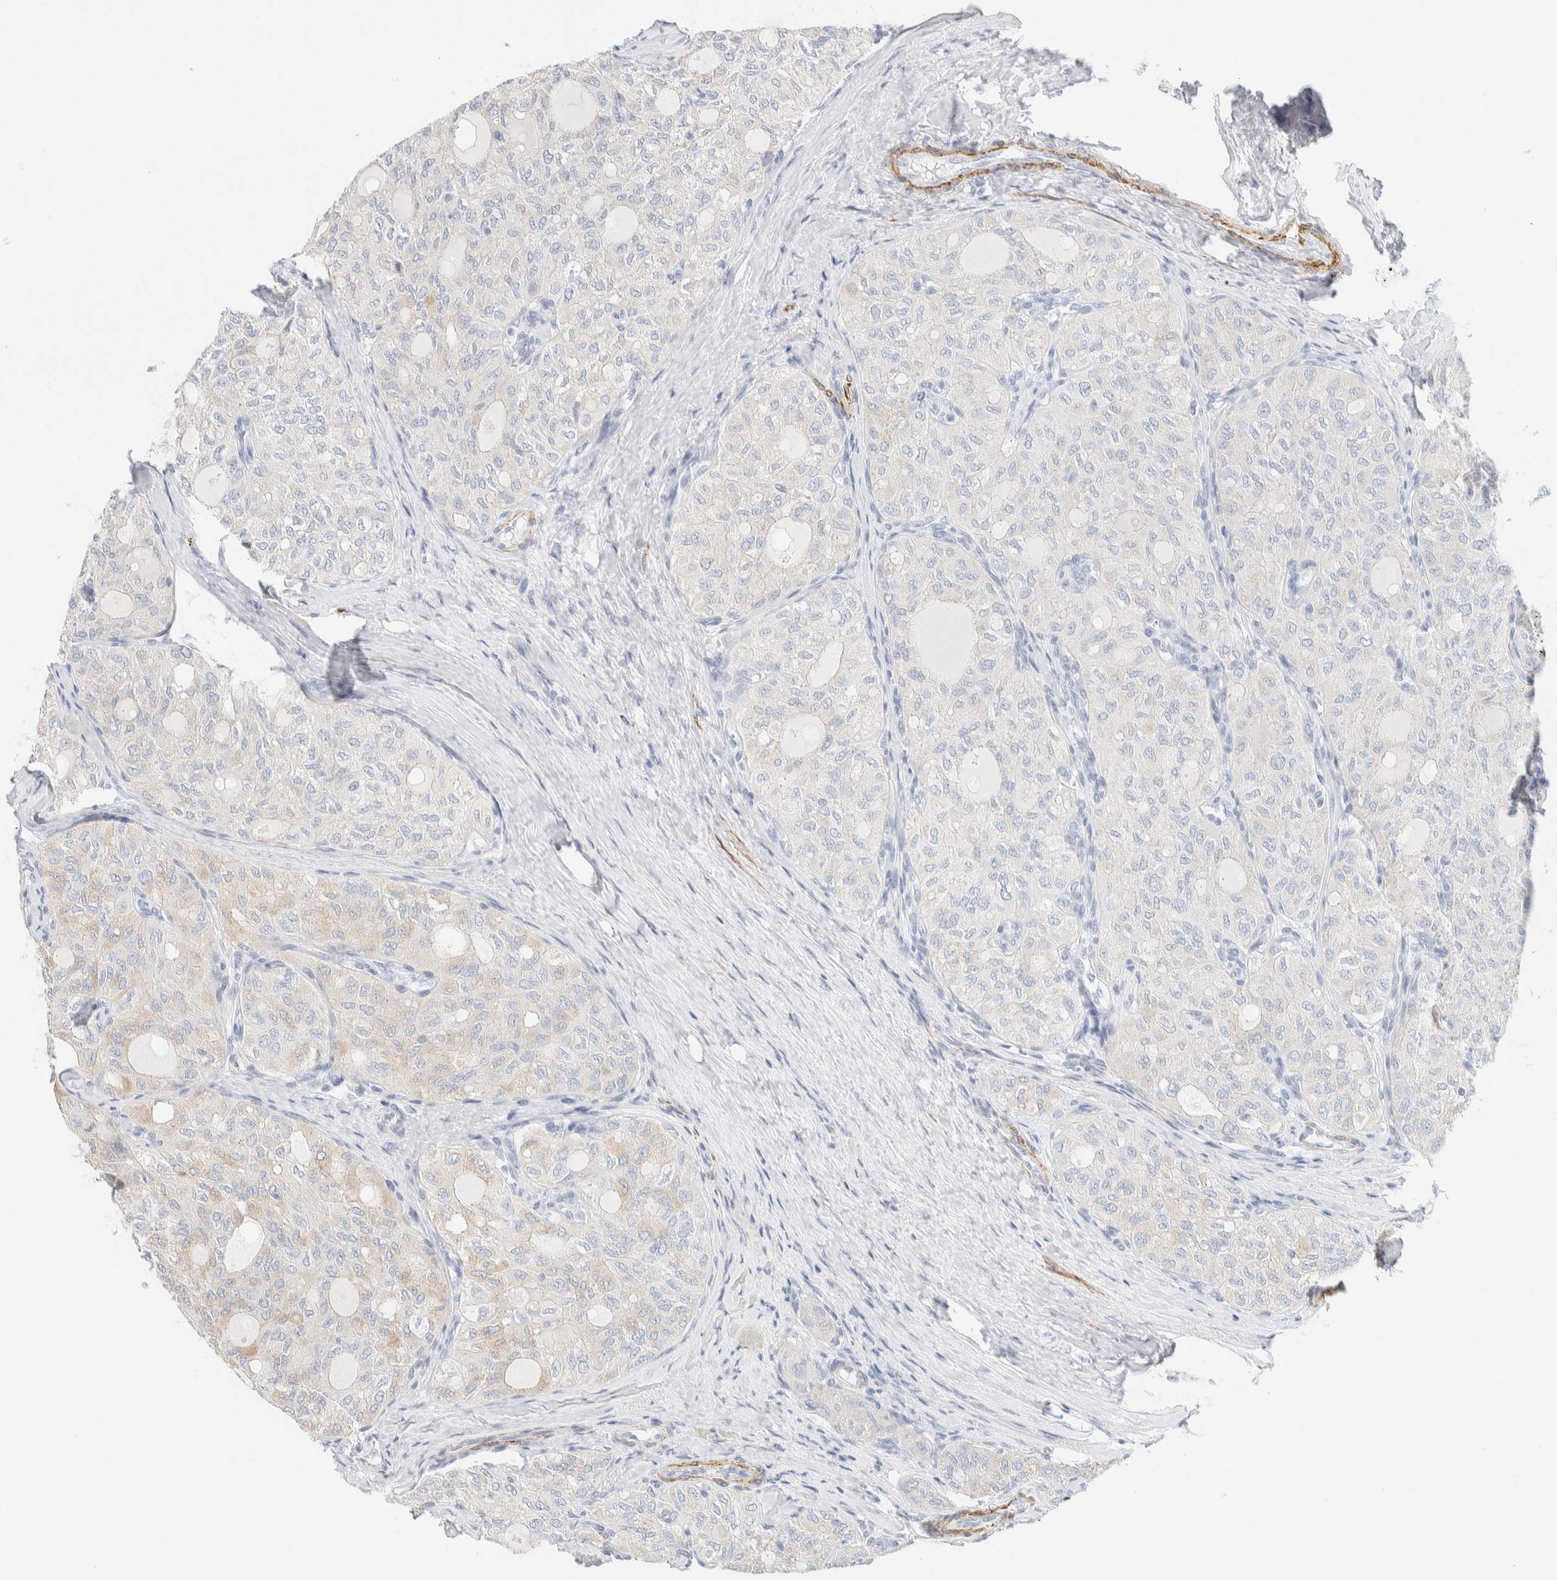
{"staining": {"intensity": "weak", "quantity": "<25%", "location": "cytoplasmic/membranous"}, "tissue": "thyroid cancer", "cell_type": "Tumor cells", "image_type": "cancer", "snomed": [{"axis": "morphology", "description": "Follicular adenoma carcinoma, NOS"}, {"axis": "topography", "description": "Thyroid gland"}], "caption": "Thyroid cancer (follicular adenoma carcinoma) was stained to show a protein in brown. There is no significant expression in tumor cells. (Brightfield microscopy of DAB immunohistochemistry at high magnification).", "gene": "AFMID", "patient": {"sex": "male", "age": 75}}